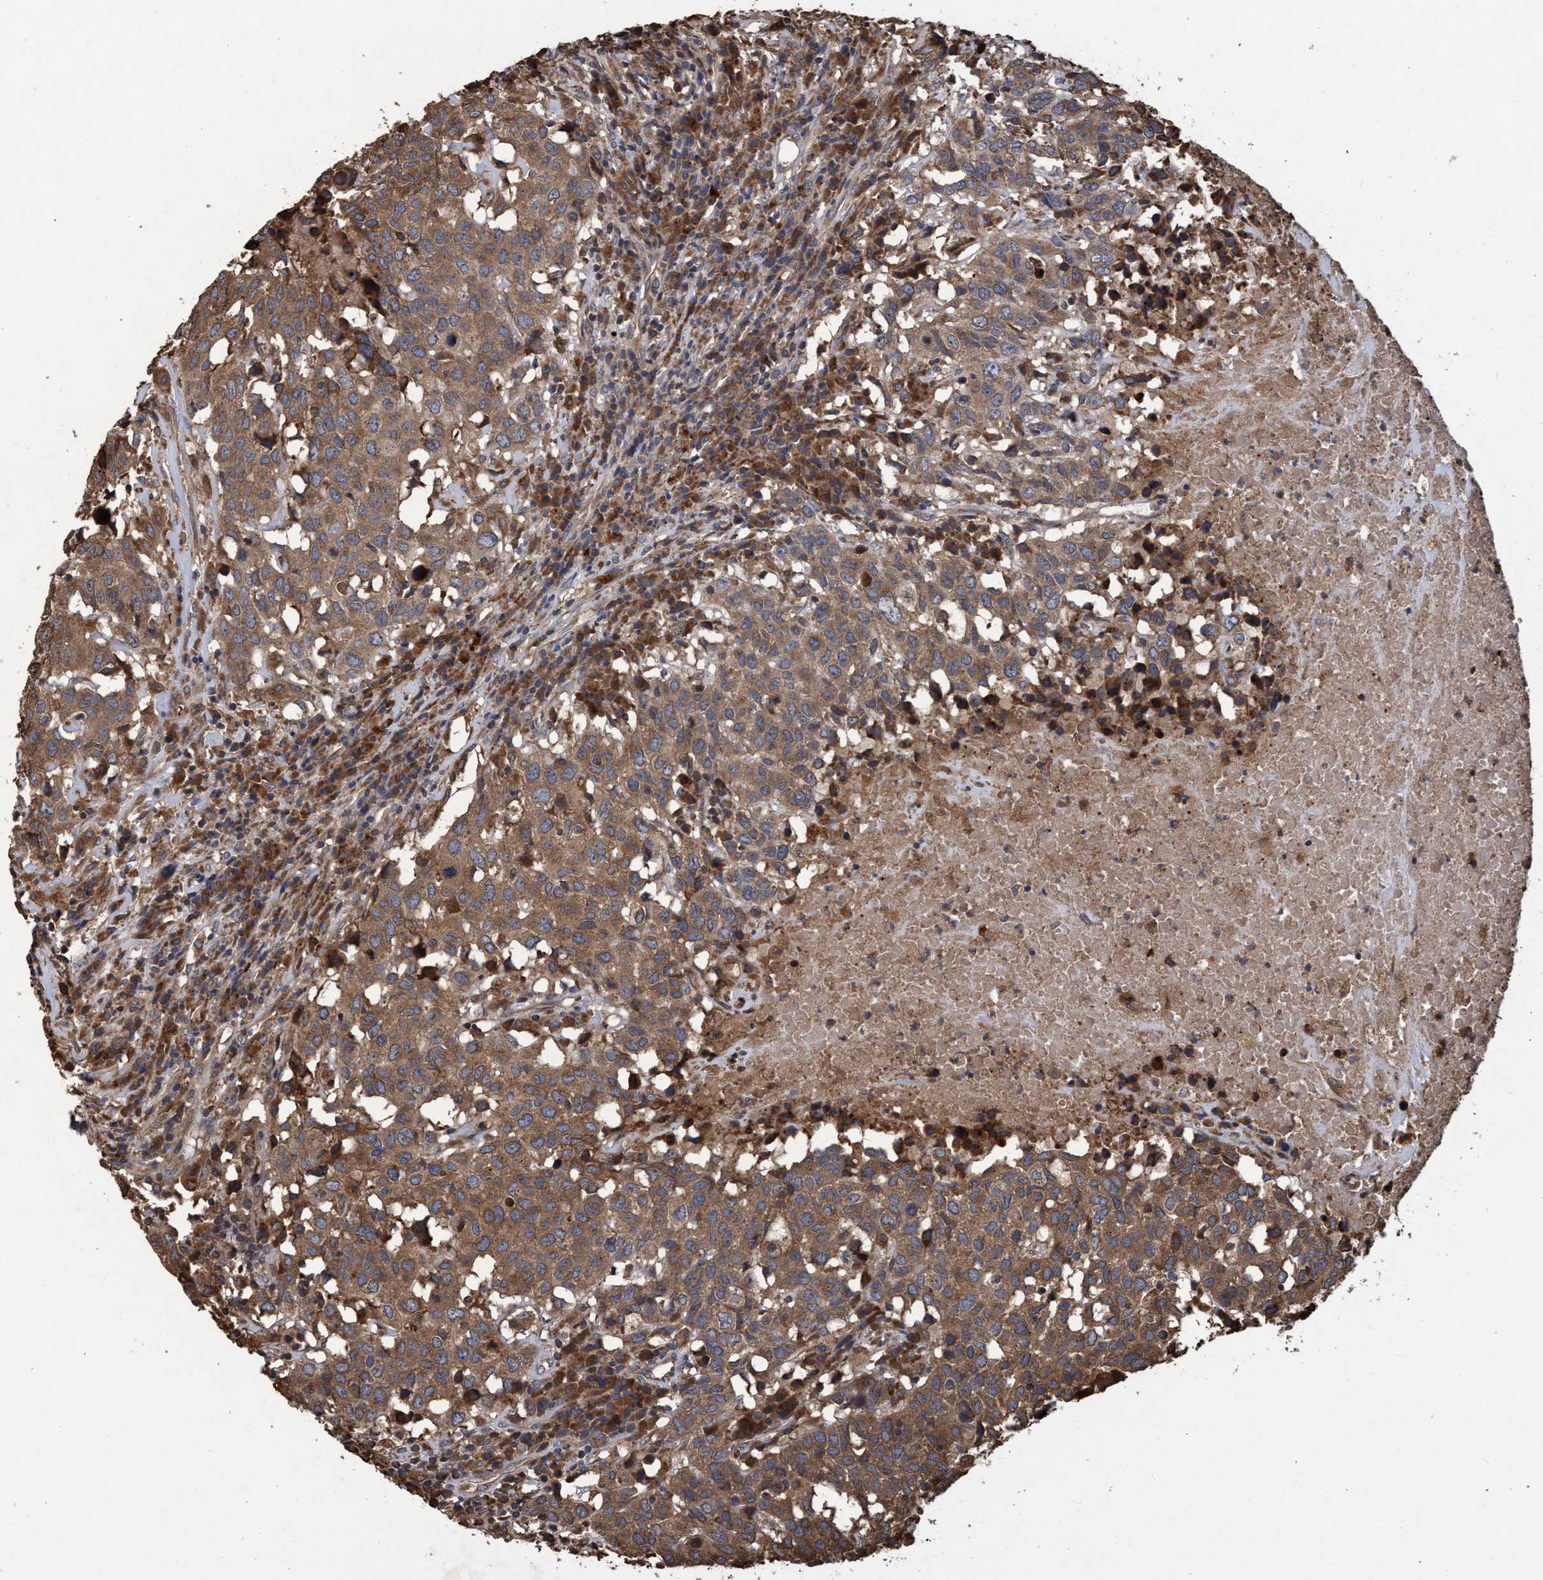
{"staining": {"intensity": "moderate", "quantity": ">75%", "location": "cytoplasmic/membranous"}, "tissue": "head and neck cancer", "cell_type": "Tumor cells", "image_type": "cancer", "snomed": [{"axis": "morphology", "description": "Squamous cell carcinoma, NOS"}, {"axis": "topography", "description": "Head-Neck"}], "caption": "DAB (3,3'-diaminobenzidine) immunohistochemical staining of human head and neck cancer reveals moderate cytoplasmic/membranous protein positivity in about >75% of tumor cells.", "gene": "CHMP6", "patient": {"sex": "male", "age": 66}}